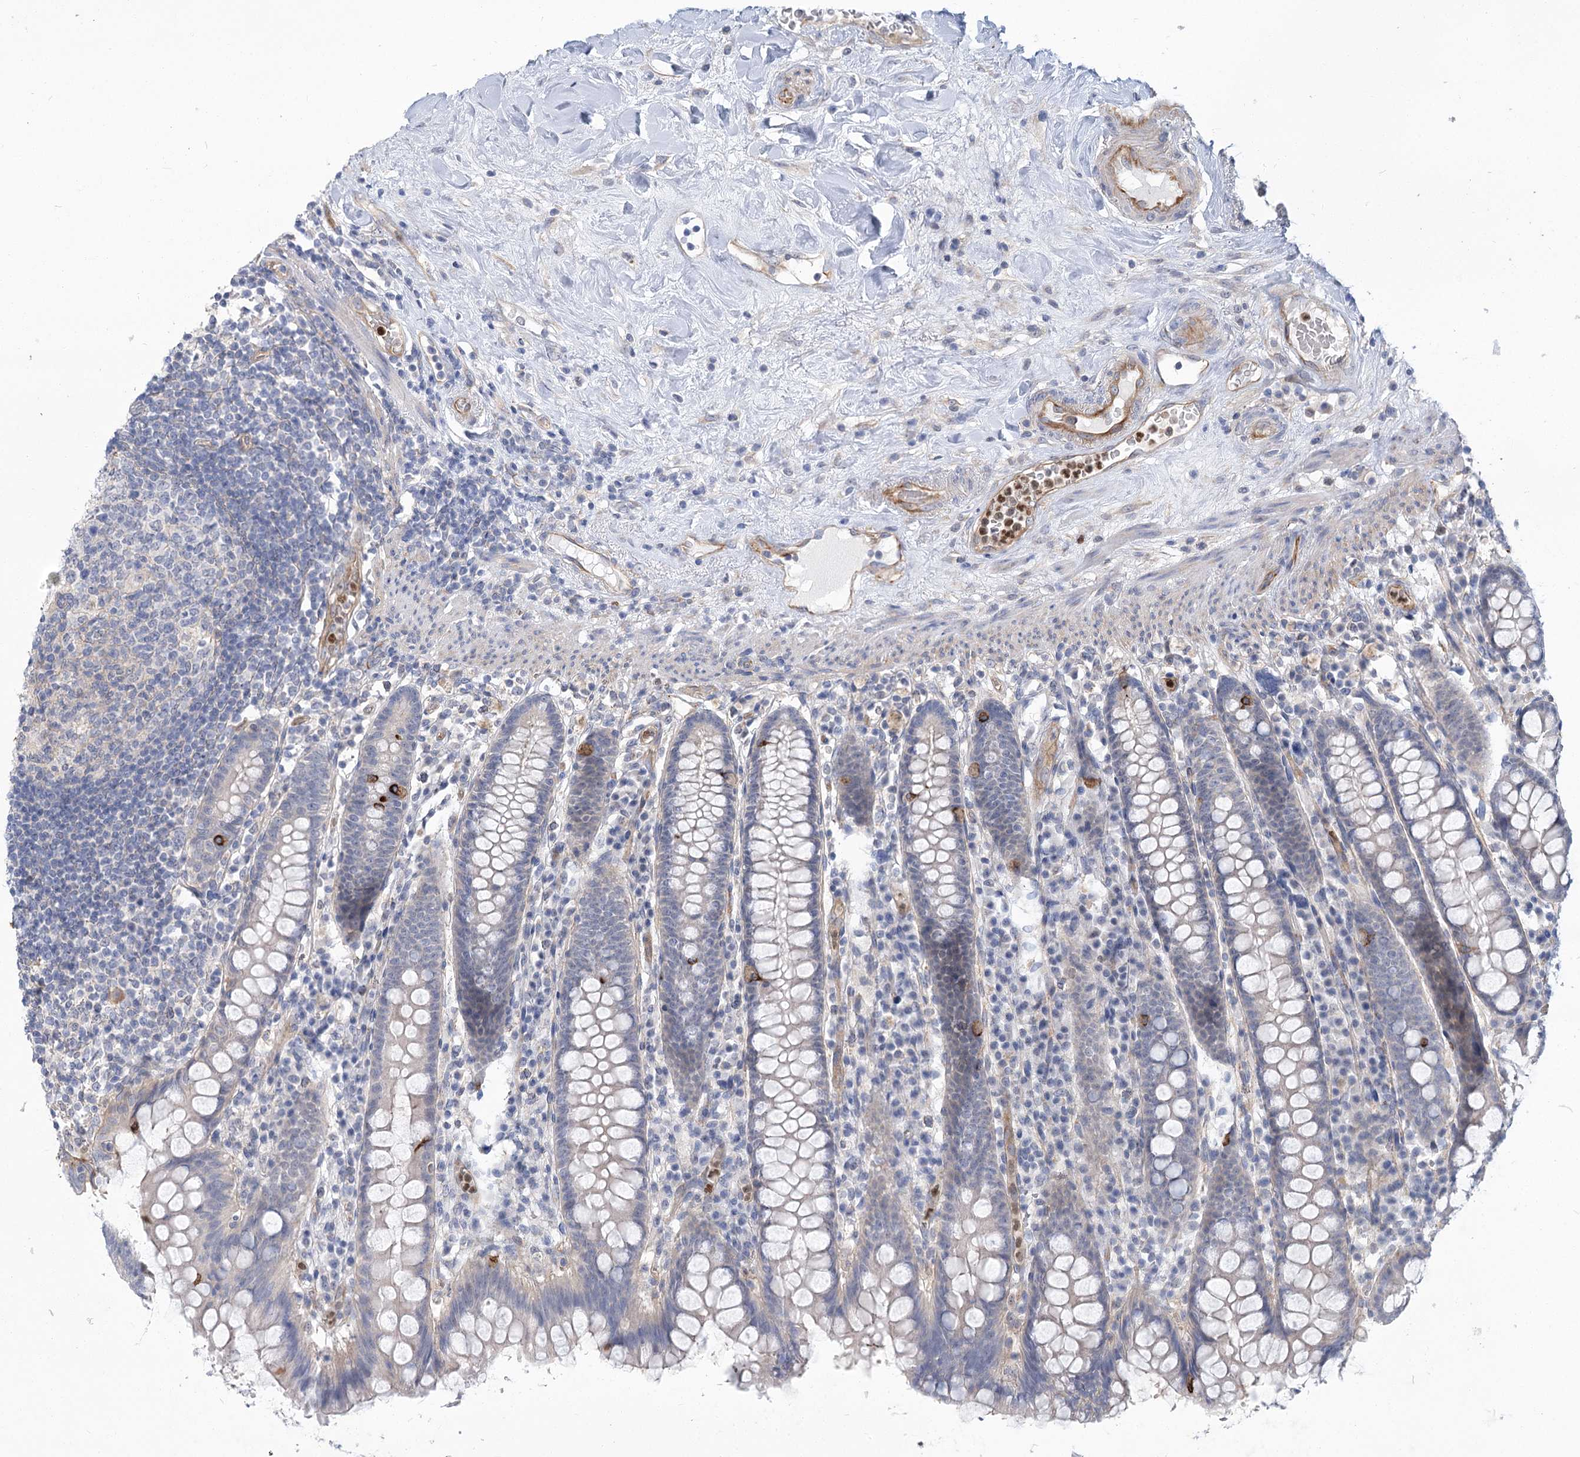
{"staining": {"intensity": "weak", "quantity": ">75%", "location": "cytoplasmic/membranous"}, "tissue": "colon", "cell_type": "Endothelial cells", "image_type": "normal", "snomed": [{"axis": "morphology", "description": "Normal tissue, NOS"}, {"axis": "topography", "description": "Colon"}], "caption": "The micrograph displays a brown stain indicating the presence of a protein in the cytoplasmic/membranous of endothelial cells in colon. (DAB (3,3'-diaminobenzidine) = brown stain, brightfield microscopy at high magnification).", "gene": "THAP6", "patient": {"sex": "female", "age": 79}}